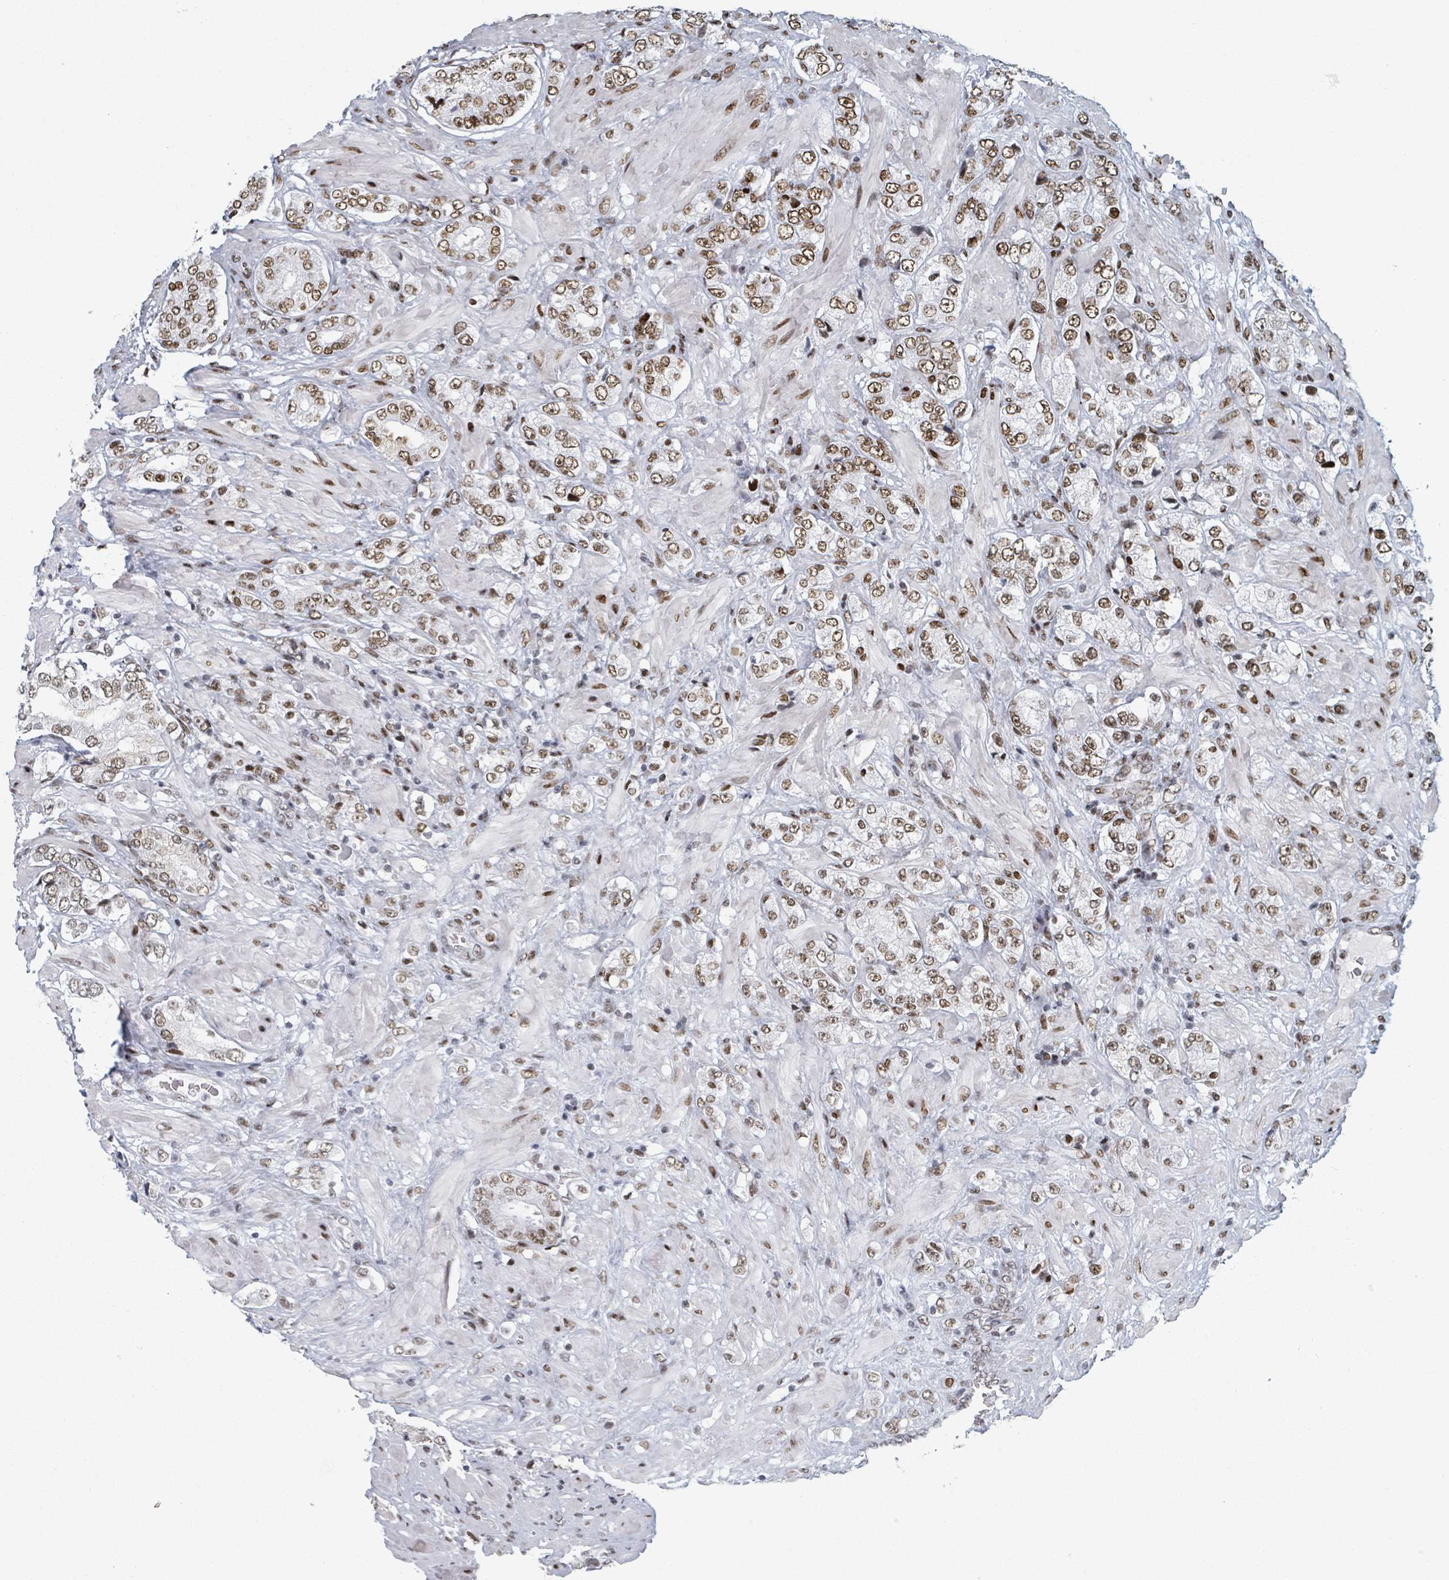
{"staining": {"intensity": "moderate", "quantity": ">75%", "location": "nuclear"}, "tissue": "prostate cancer", "cell_type": "Tumor cells", "image_type": "cancer", "snomed": [{"axis": "morphology", "description": "Adenocarcinoma, High grade"}, {"axis": "topography", "description": "Prostate and seminal vesicle, NOS"}], "caption": "Immunohistochemical staining of human prostate cancer reveals medium levels of moderate nuclear positivity in about >75% of tumor cells.", "gene": "DHX16", "patient": {"sex": "male", "age": 64}}